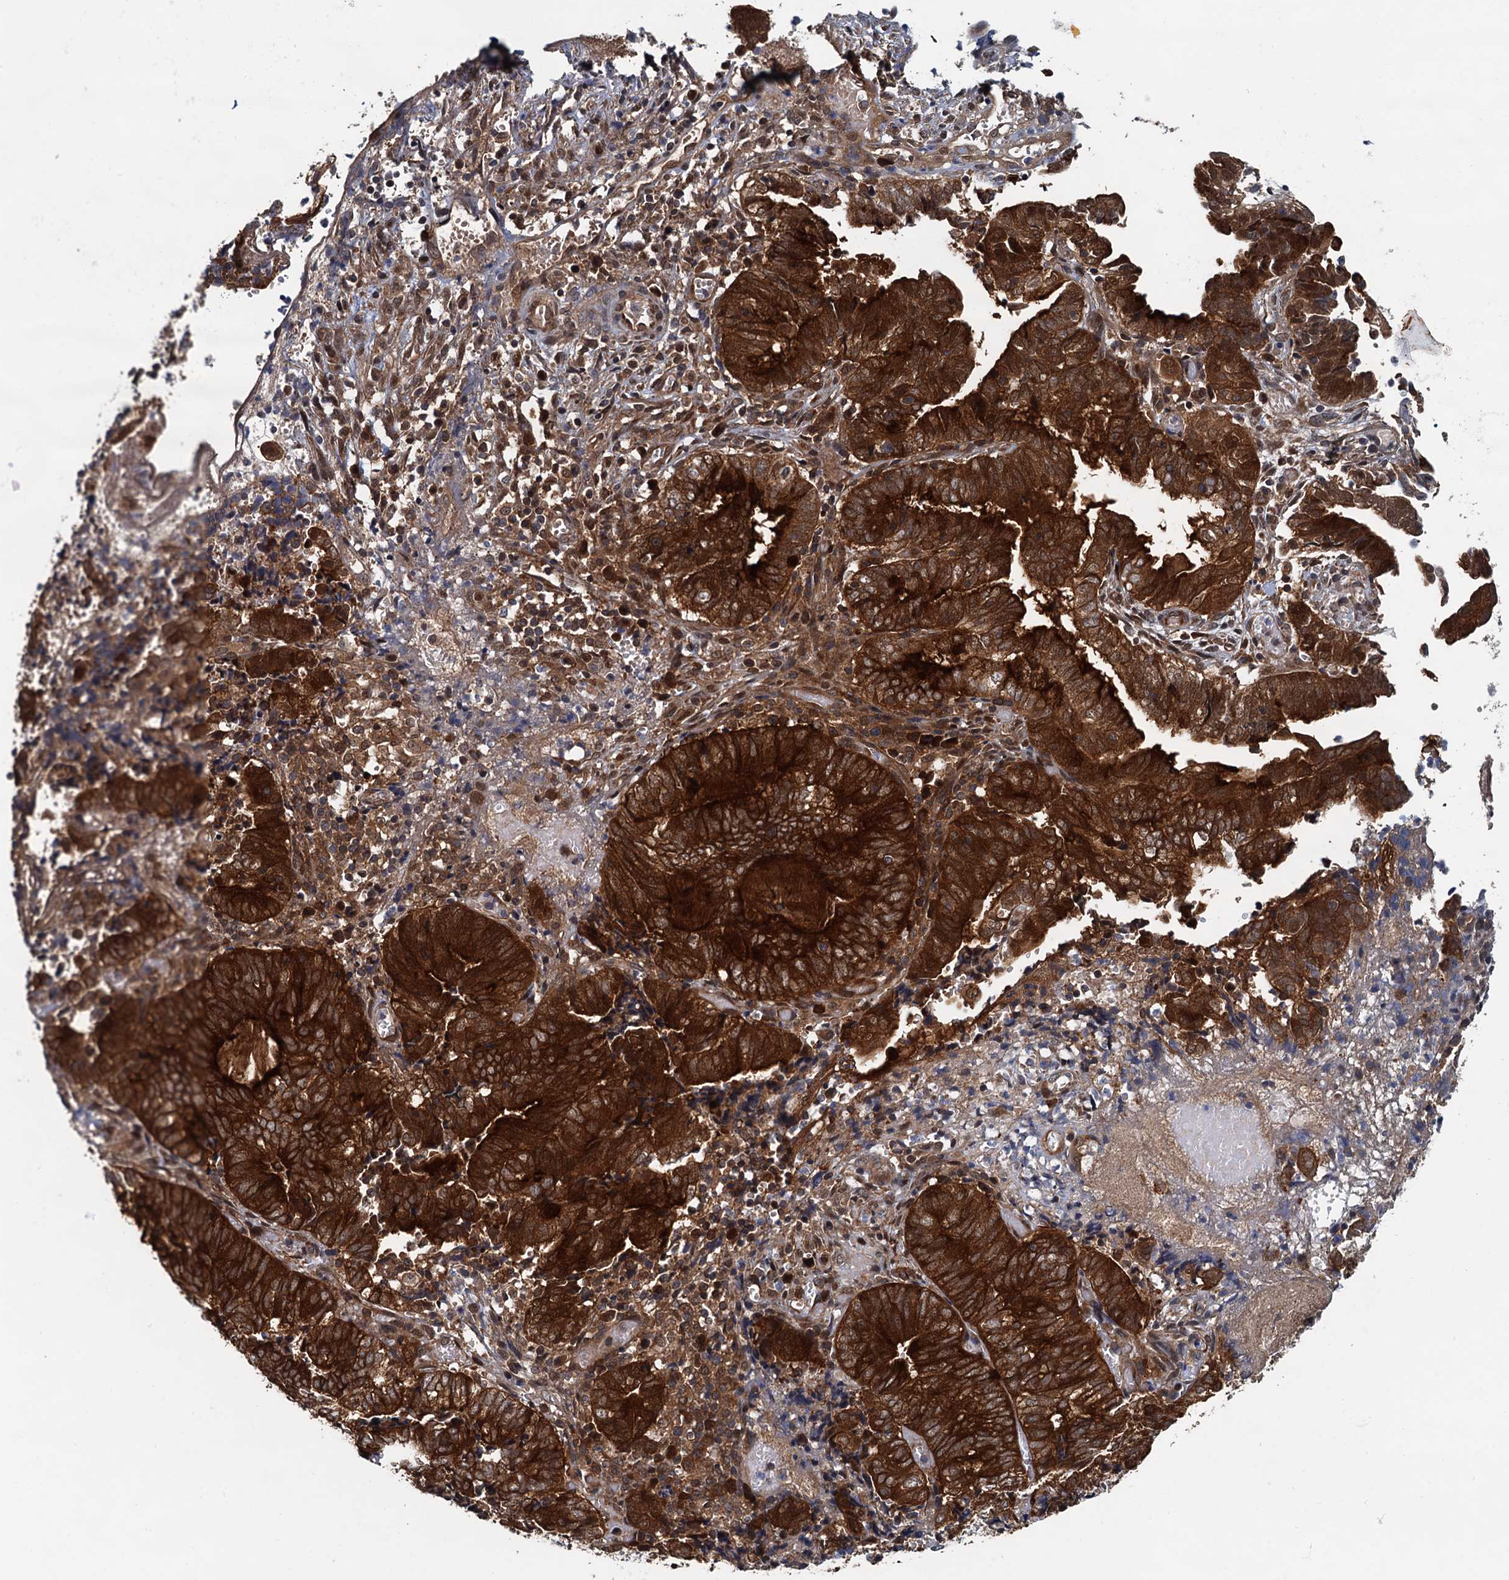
{"staining": {"intensity": "strong", "quantity": ">75%", "location": "cytoplasmic/membranous"}, "tissue": "endometrial cancer", "cell_type": "Tumor cells", "image_type": "cancer", "snomed": [{"axis": "morphology", "description": "Adenocarcinoma, NOS"}, {"axis": "topography", "description": "Uterus"}, {"axis": "topography", "description": "Endometrium"}], "caption": "High-power microscopy captured an IHC image of endometrial cancer, revealing strong cytoplasmic/membranous positivity in approximately >75% of tumor cells.", "gene": "AAGAB", "patient": {"sex": "female", "age": 70}}